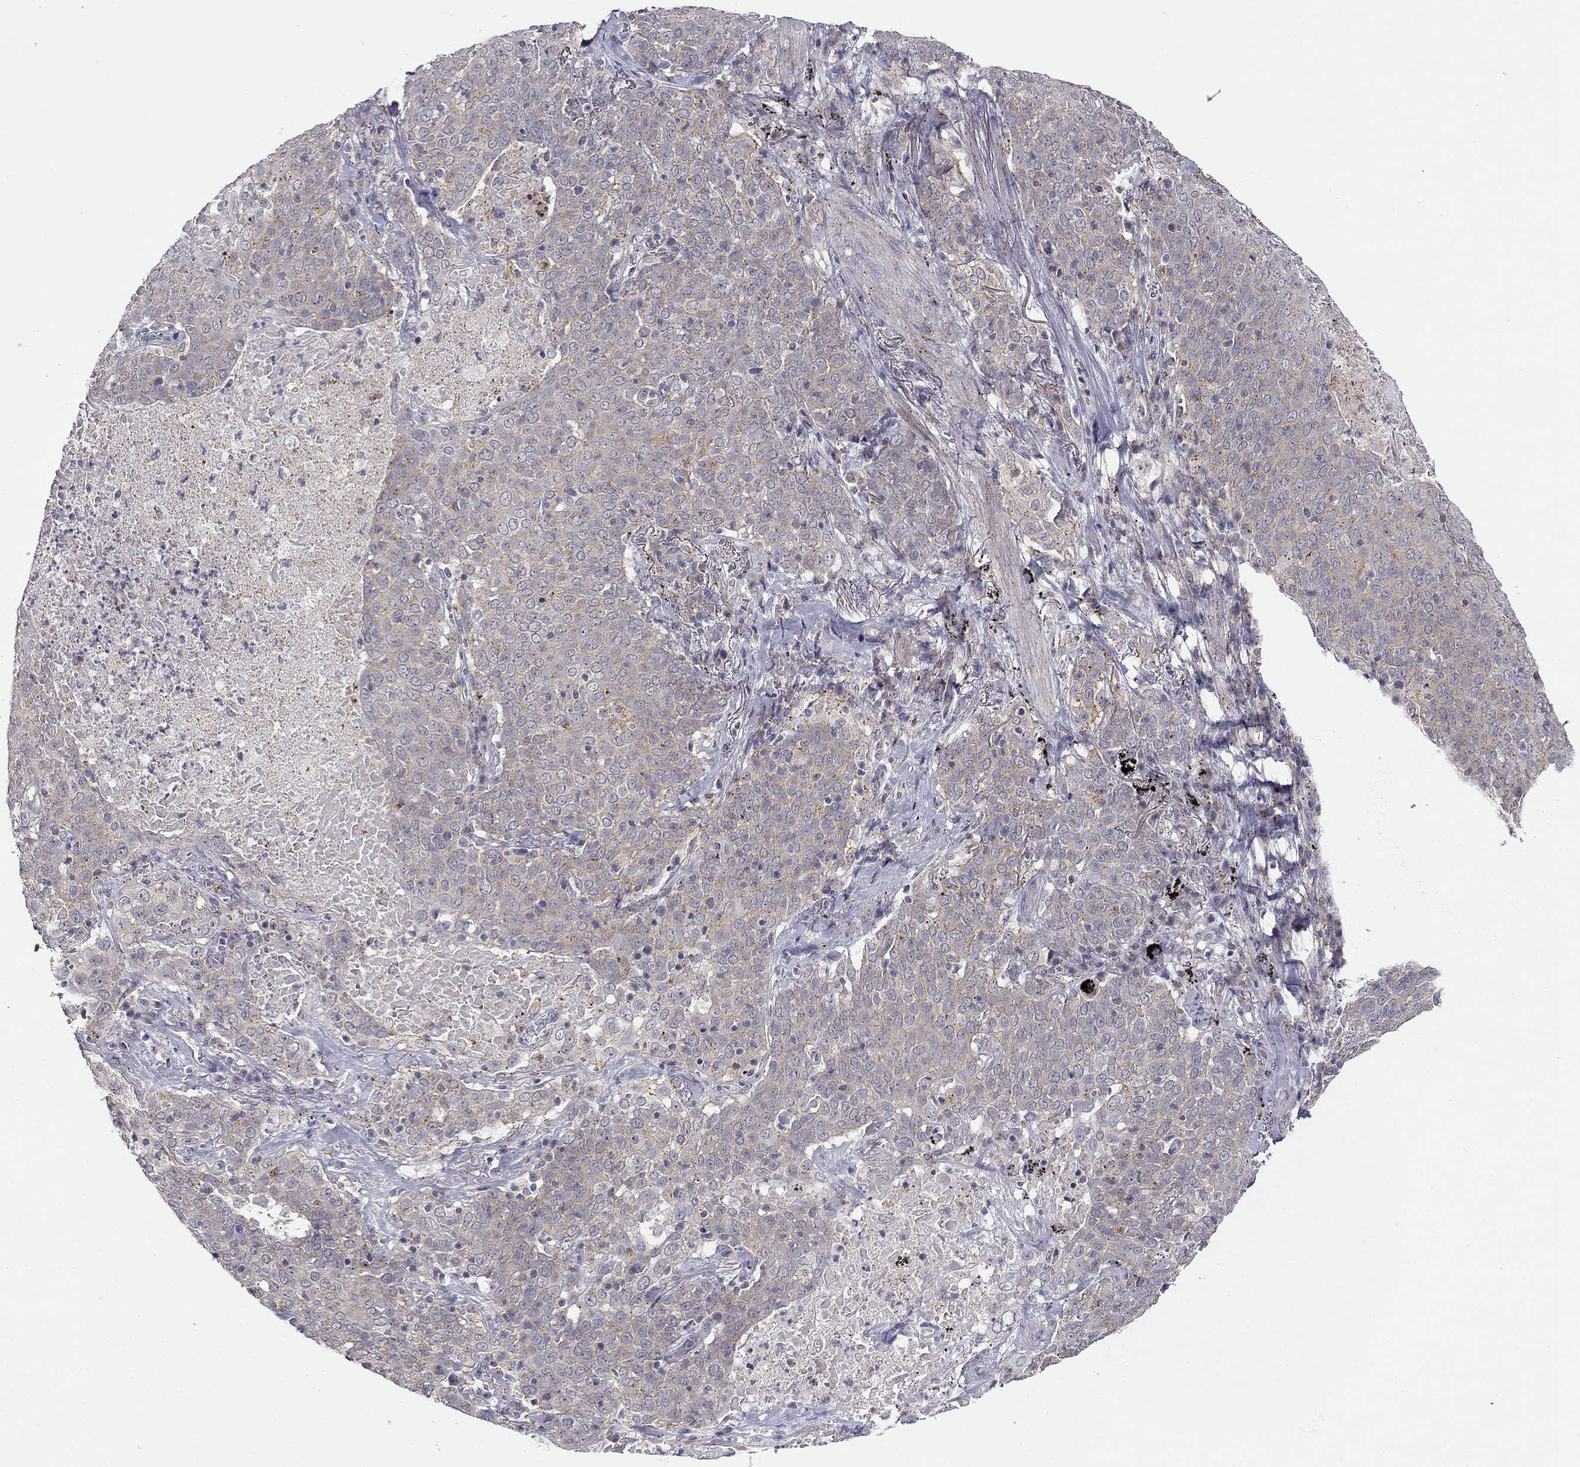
{"staining": {"intensity": "weak", "quantity": "<25%", "location": "cytoplasmic/membranous"}, "tissue": "lung cancer", "cell_type": "Tumor cells", "image_type": "cancer", "snomed": [{"axis": "morphology", "description": "Squamous cell carcinoma, NOS"}, {"axis": "topography", "description": "Lung"}], "caption": "Squamous cell carcinoma (lung) was stained to show a protein in brown. There is no significant positivity in tumor cells. Nuclei are stained in blue.", "gene": "CNR1", "patient": {"sex": "male", "age": 82}}